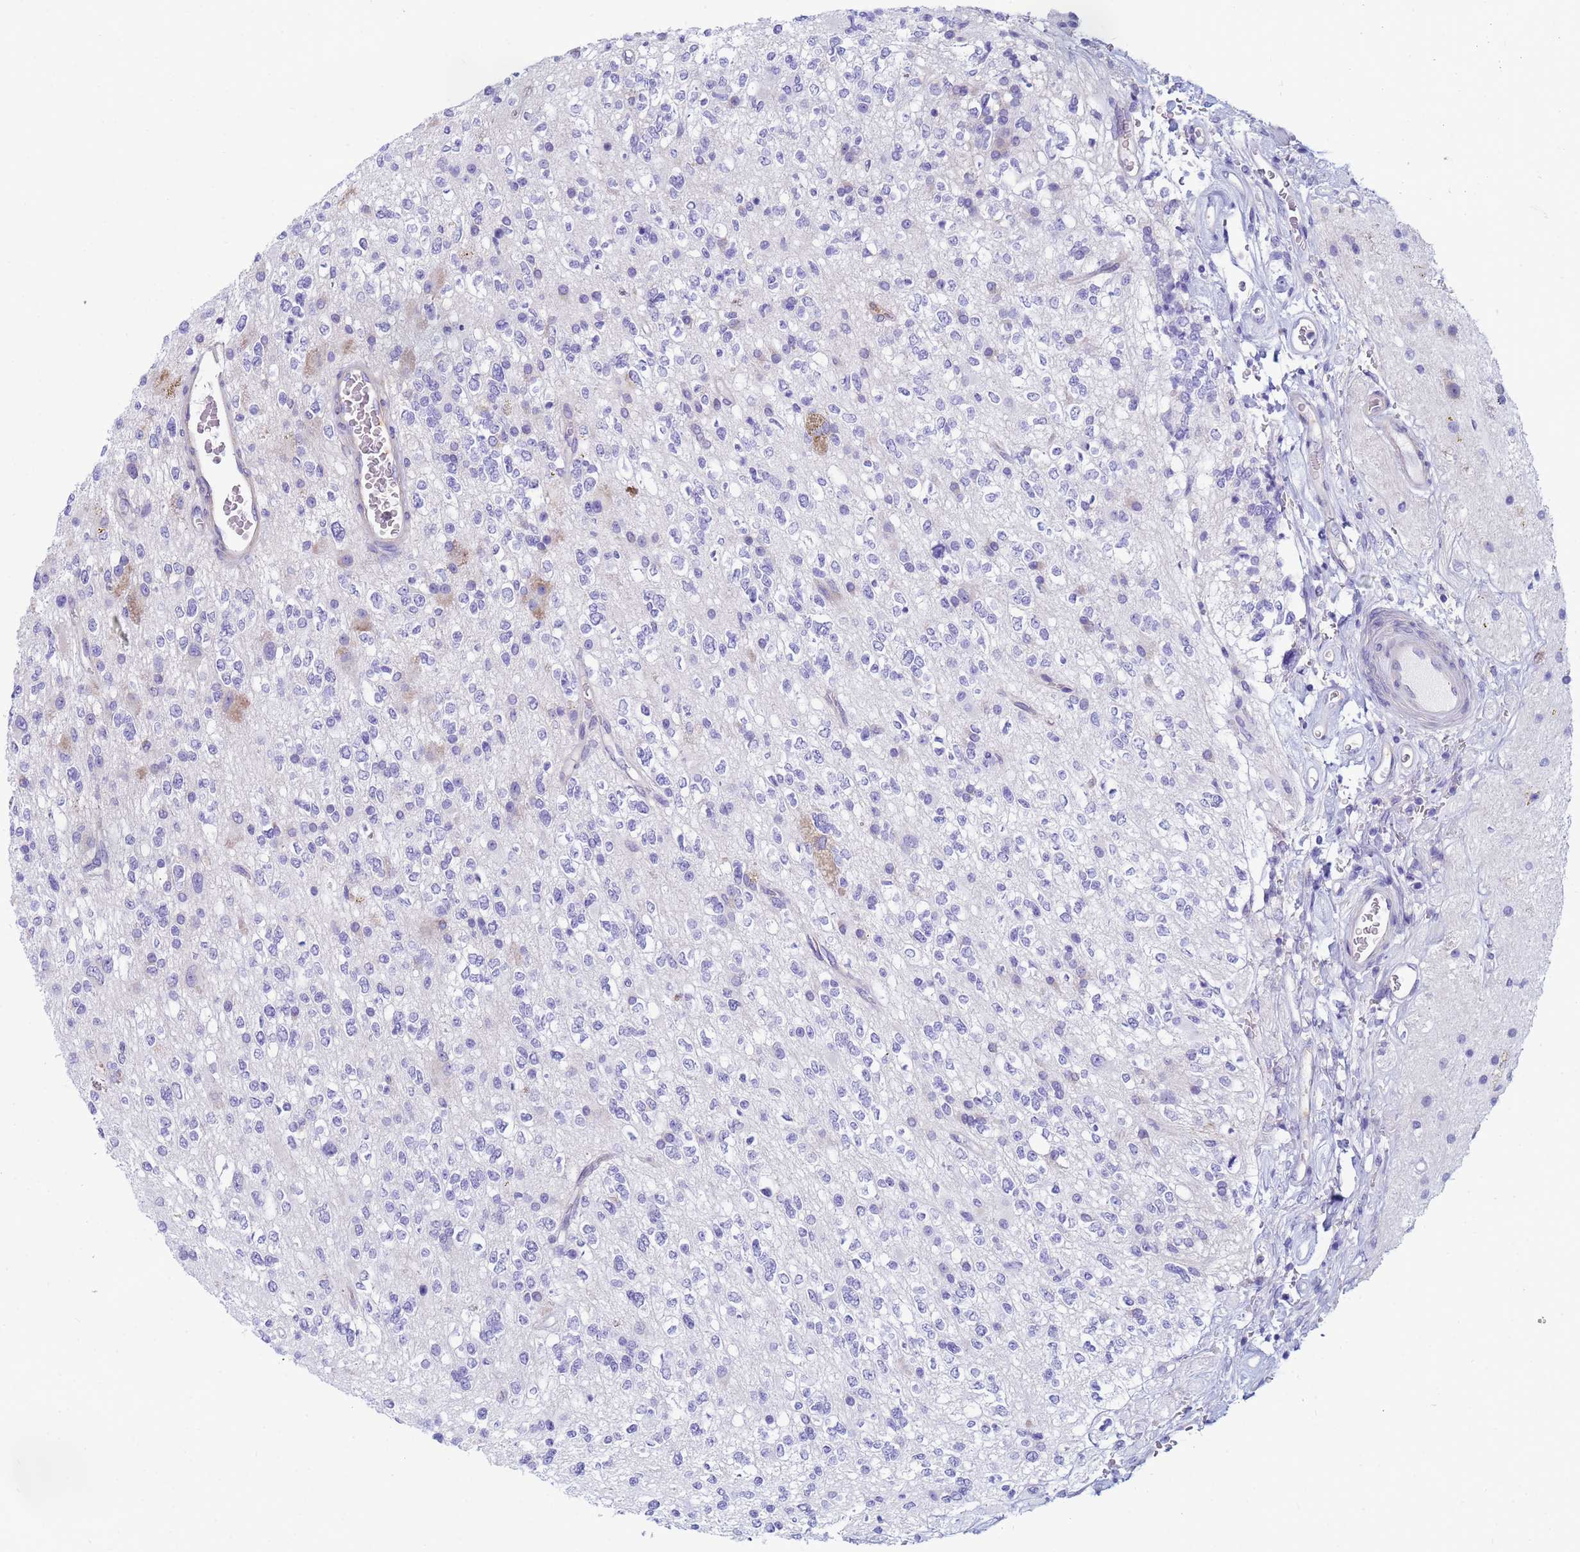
{"staining": {"intensity": "negative", "quantity": "none", "location": "none"}, "tissue": "glioma", "cell_type": "Tumor cells", "image_type": "cancer", "snomed": [{"axis": "morphology", "description": "Glioma, malignant, High grade"}, {"axis": "topography", "description": "Brain"}], "caption": "Immunohistochemical staining of malignant glioma (high-grade) exhibits no significant positivity in tumor cells.", "gene": "TRPC6", "patient": {"sex": "male", "age": 34}}